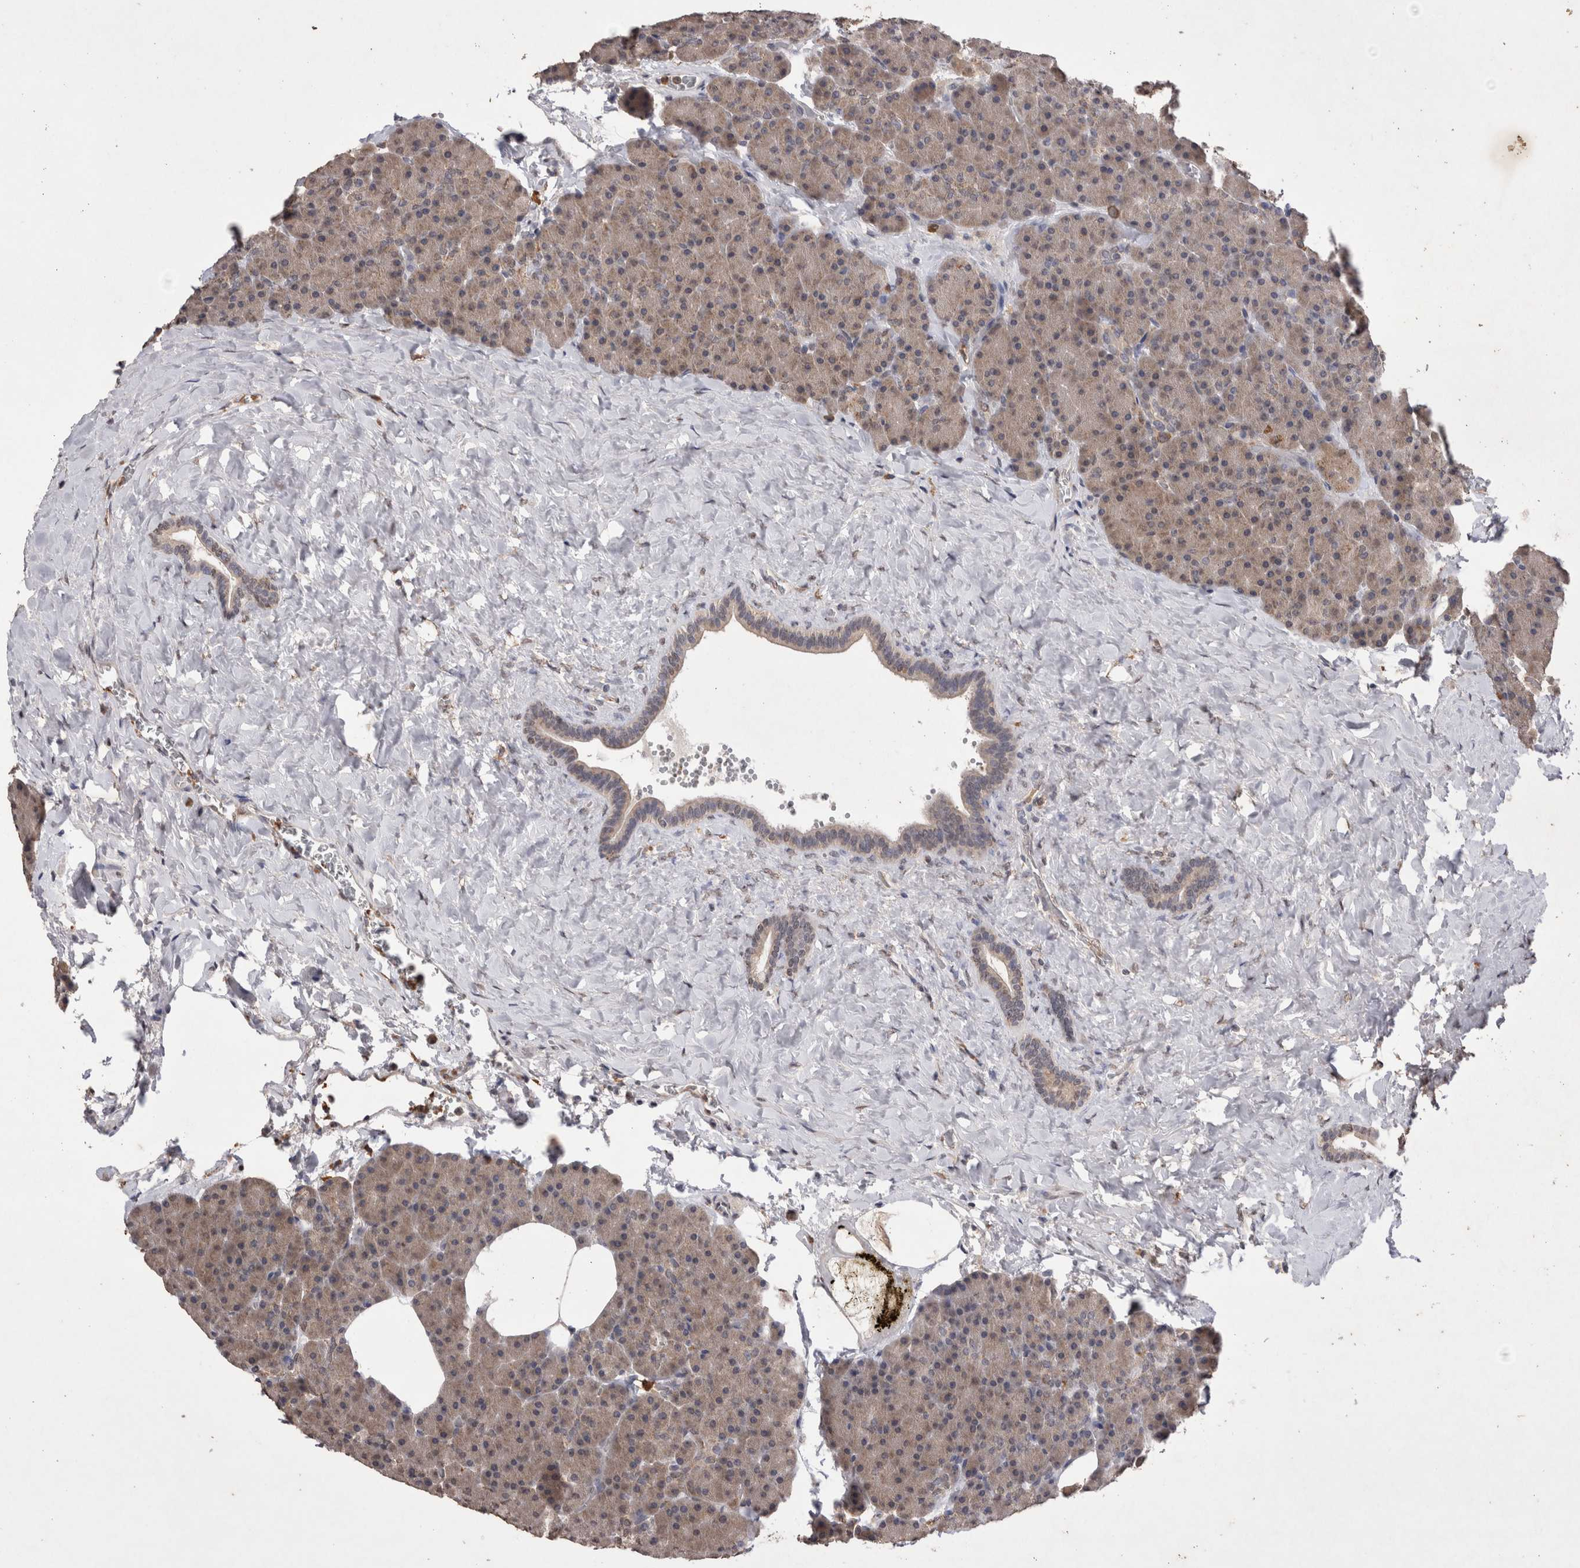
{"staining": {"intensity": "weak", "quantity": ">75%", "location": "cytoplasmic/membranous"}, "tissue": "pancreas", "cell_type": "Exocrine glandular cells", "image_type": "normal", "snomed": [{"axis": "morphology", "description": "Normal tissue, NOS"}, {"axis": "morphology", "description": "Carcinoid, malignant, NOS"}, {"axis": "topography", "description": "Pancreas"}], "caption": "Immunohistochemical staining of unremarkable pancreas displays low levels of weak cytoplasmic/membranous expression in about >75% of exocrine glandular cells.", "gene": "GRK5", "patient": {"sex": "female", "age": 35}}